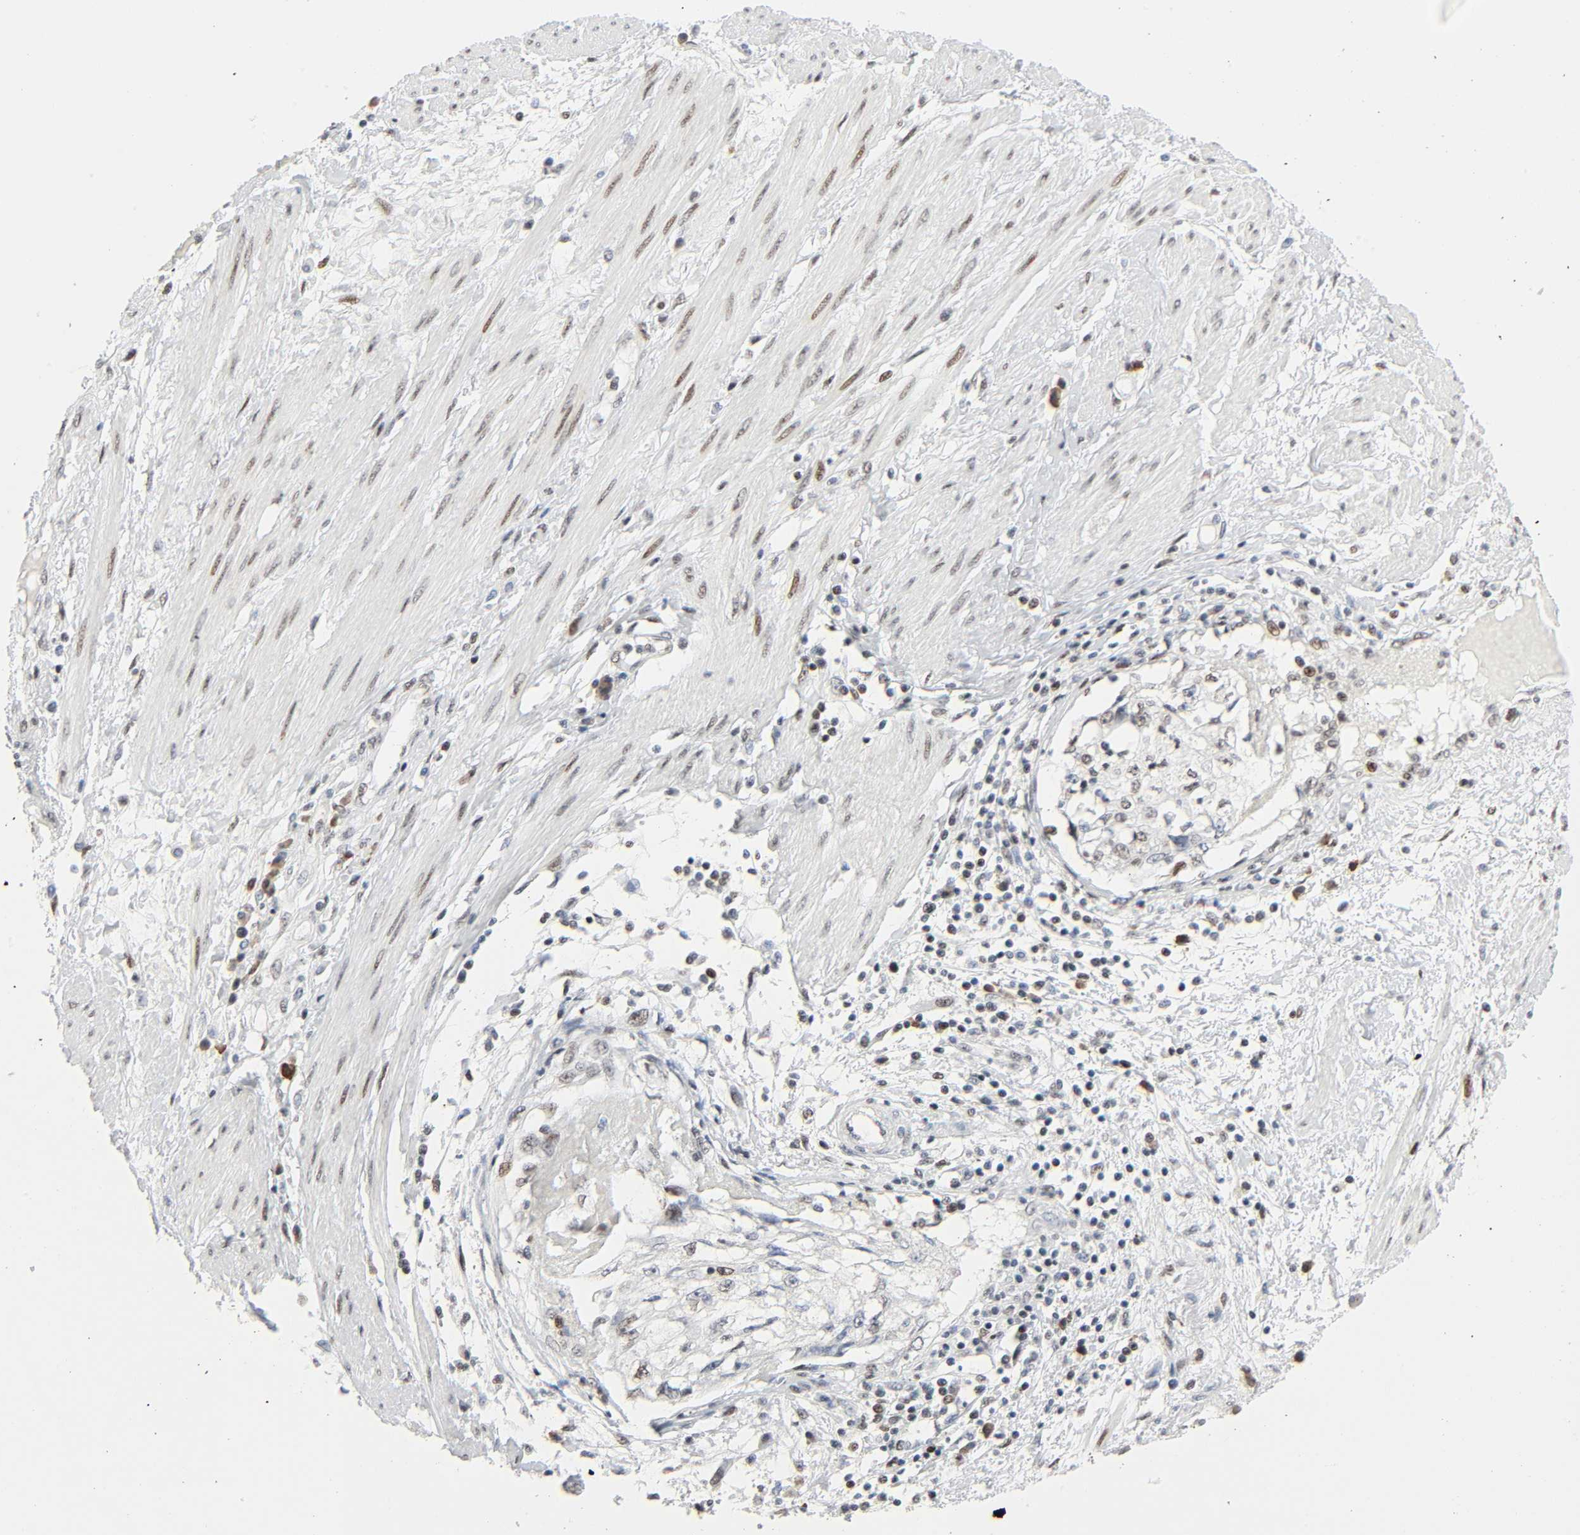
{"staining": {"intensity": "moderate", "quantity": ">75%", "location": "nuclear"}, "tissue": "cervical cancer", "cell_type": "Tumor cells", "image_type": "cancer", "snomed": [{"axis": "morphology", "description": "Normal tissue, NOS"}, {"axis": "morphology", "description": "Squamous cell carcinoma, NOS"}, {"axis": "topography", "description": "Cervix"}], "caption": "There is medium levels of moderate nuclear expression in tumor cells of cervical squamous cell carcinoma, as demonstrated by immunohistochemical staining (brown color).", "gene": "CREBBP", "patient": {"sex": "female", "age": 67}}